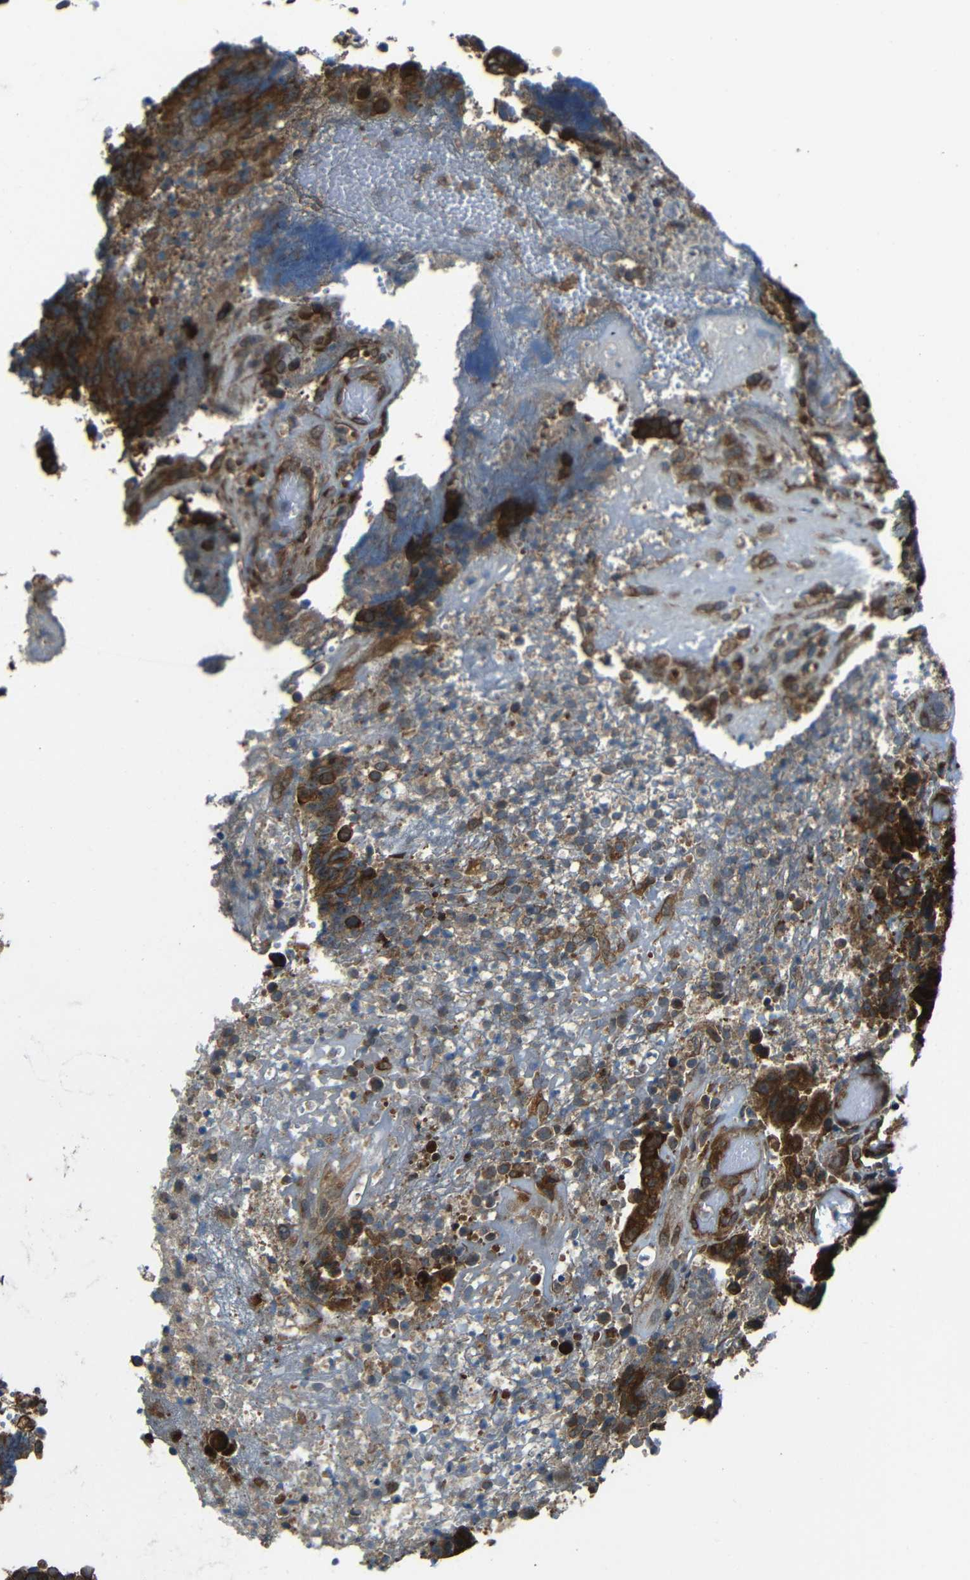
{"staining": {"intensity": "strong", "quantity": ">75%", "location": "cytoplasmic/membranous"}, "tissue": "colorectal cancer", "cell_type": "Tumor cells", "image_type": "cancer", "snomed": [{"axis": "morphology", "description": "Adenocarcinoma, NOS"}, {"axis": "topography", "description": "Rectum"}], "caption": "The micrograph shows staining of adenocarcinoma (colorectal), revealing strong cytoplasmic/membranous protein staining (brown color) within tumor cells.", "gene": "VAPB", "patient": {"sex": "male", "age": 72}}